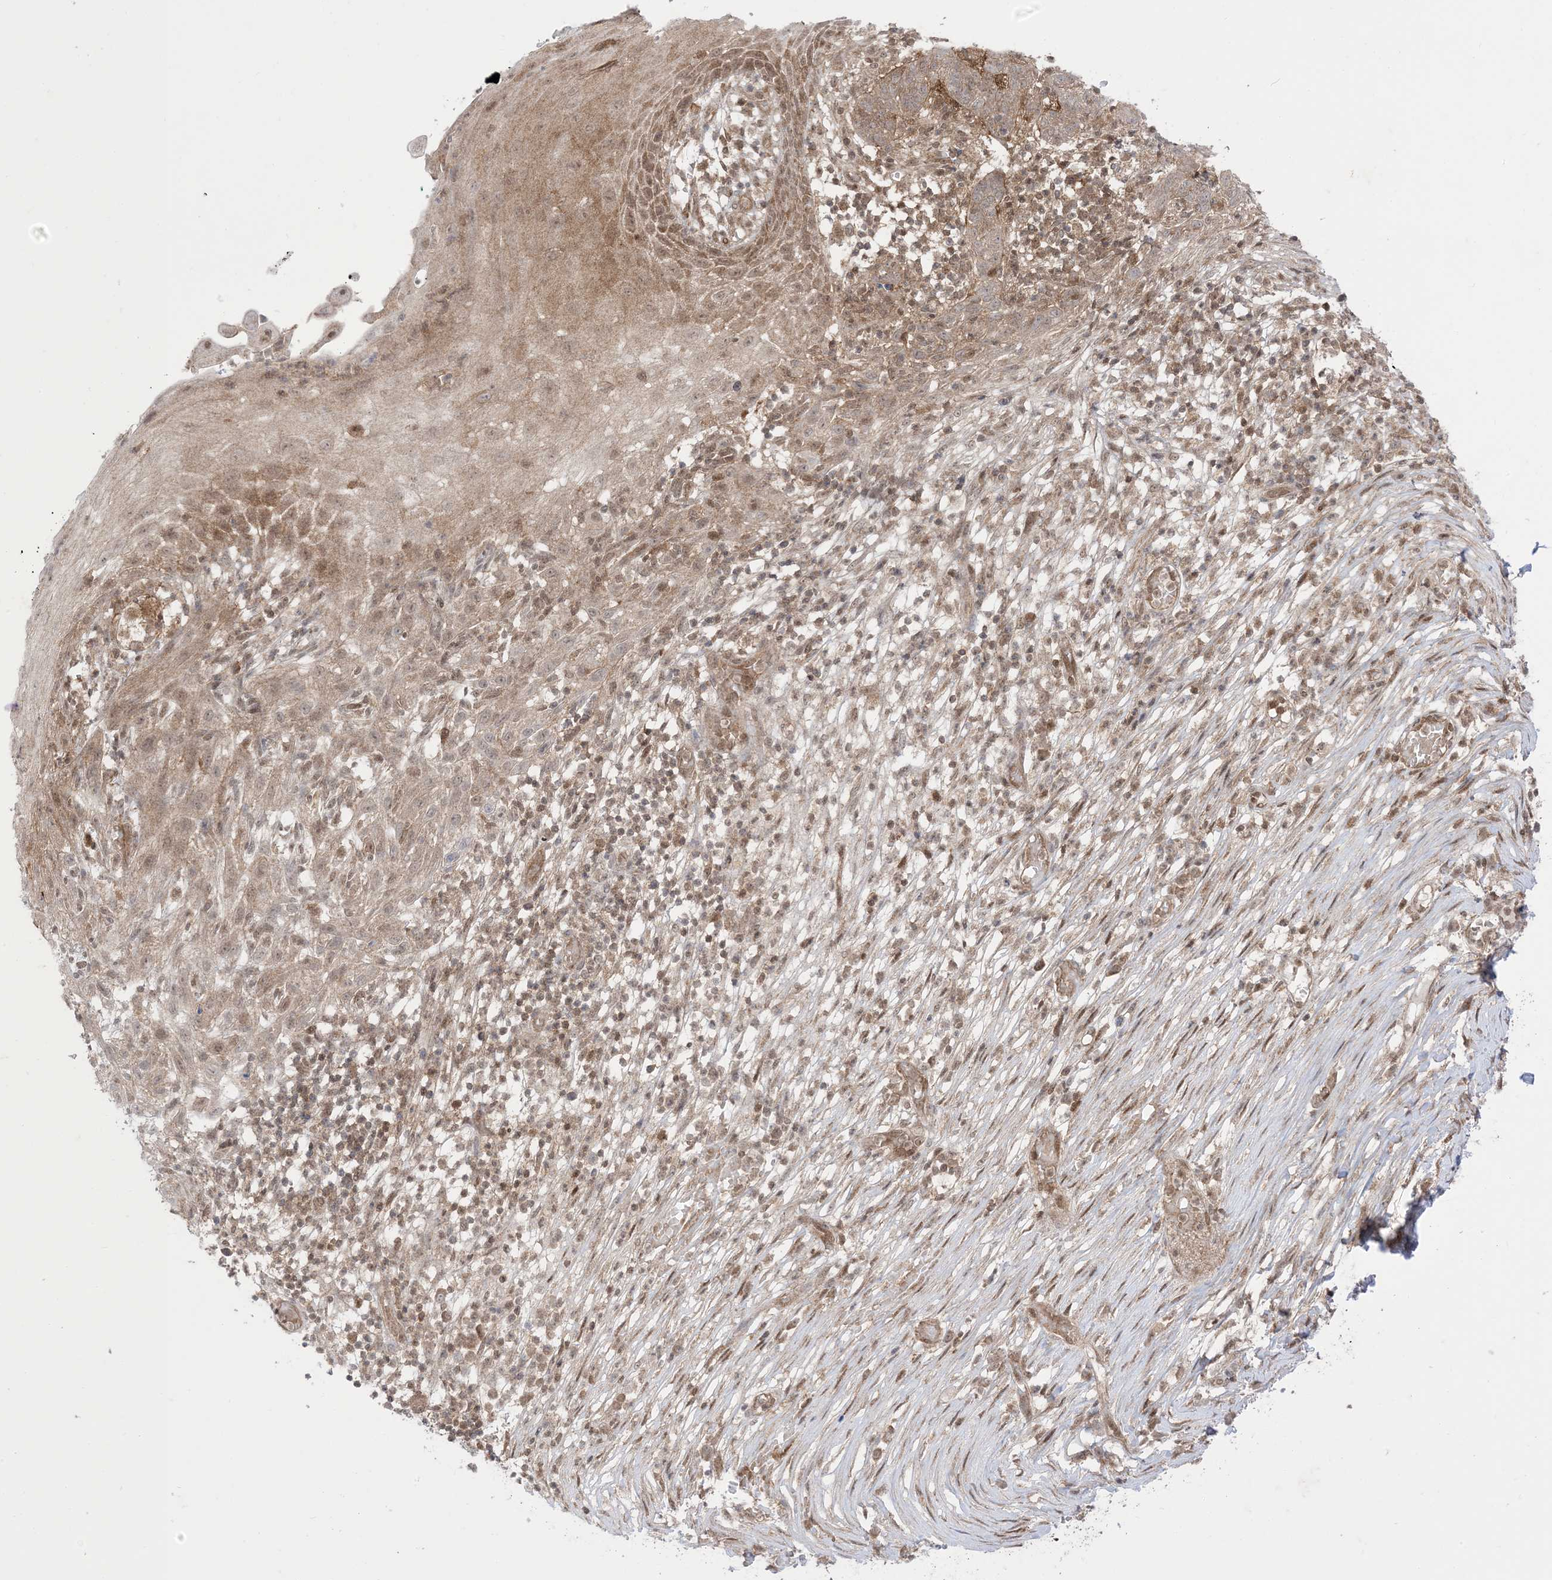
{"staining": {"intensity": "weak", "quantity": ">75%", "location": "cytoplasmic/membranous"}, "tissue": "skin cancer", "cell_type": "Tumor cells", "image_type": "cancer", "snomed": [{"axis": "morphology", "description": "Normal tissue, NOS"}, {"axis": "morphology", "description": "Basal cell carcinoma"}, {"axis": "topography", "description": "Skin"}], "caption": "An immunohistochemistry histopathology image of neoplastic tissue is shown. Protein staining in brown labels weak cytoplasmic/membranous positivity in skin cancer within tumor cells.", "gene": "PTPA", "patient": {"sex": "male", "age": 64}}